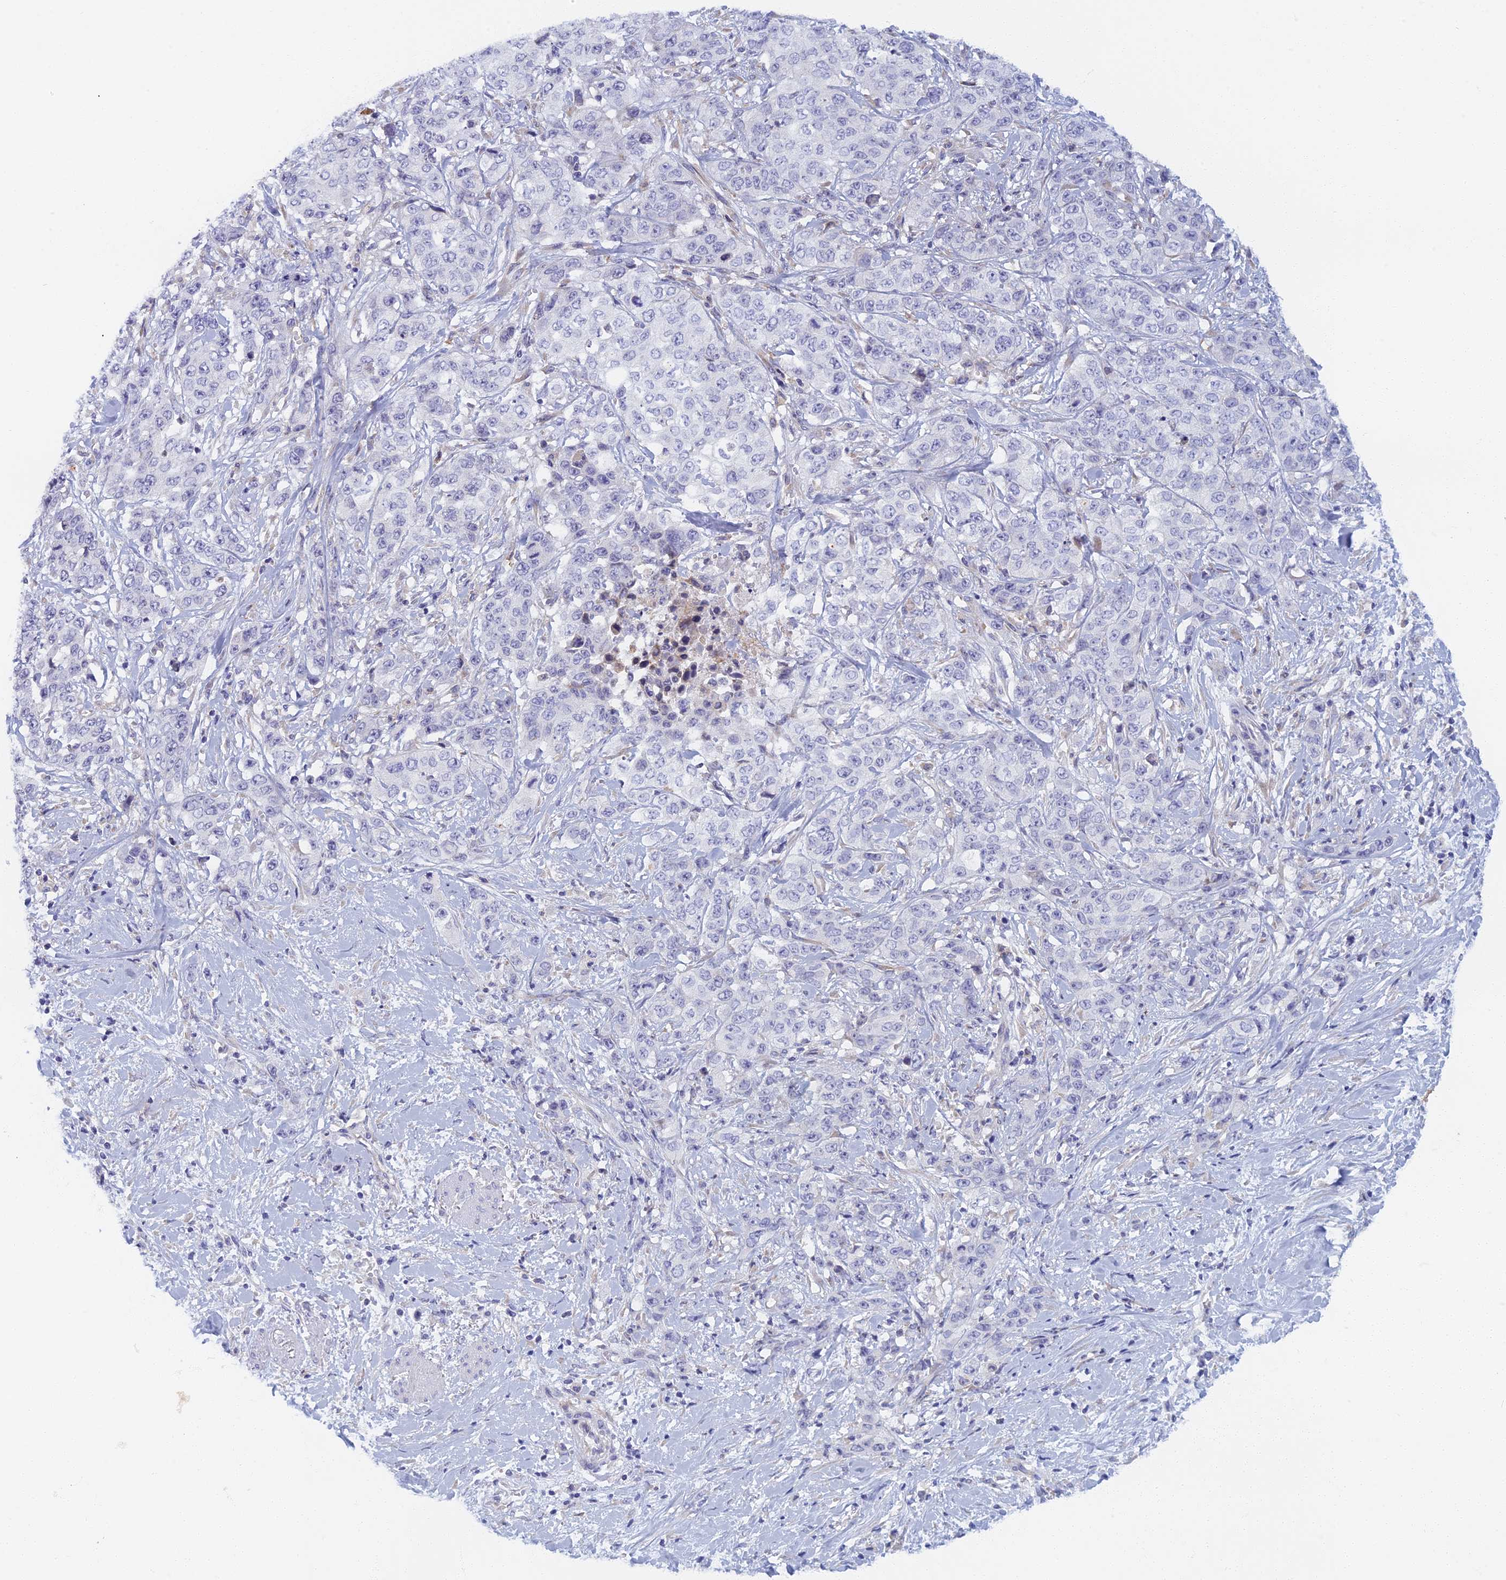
{"staining": {"intensity": "negative", "quantity": "none", "location": "none"}, "tissue": "stomach cancer", "cell_type": "Tumor cells", "image_type": "cancer", "snomed": [{"axis": "morphology", "description": "Adenocarcinoma, NOS"}, {"axis": "topography", "description": "Stomach, upper"}], "caption": "Tumor cells show no significant positivity in stomach adenocarcinoma.", "gene": "DDX51", "patient": {"sex": "male", "age": 62}}